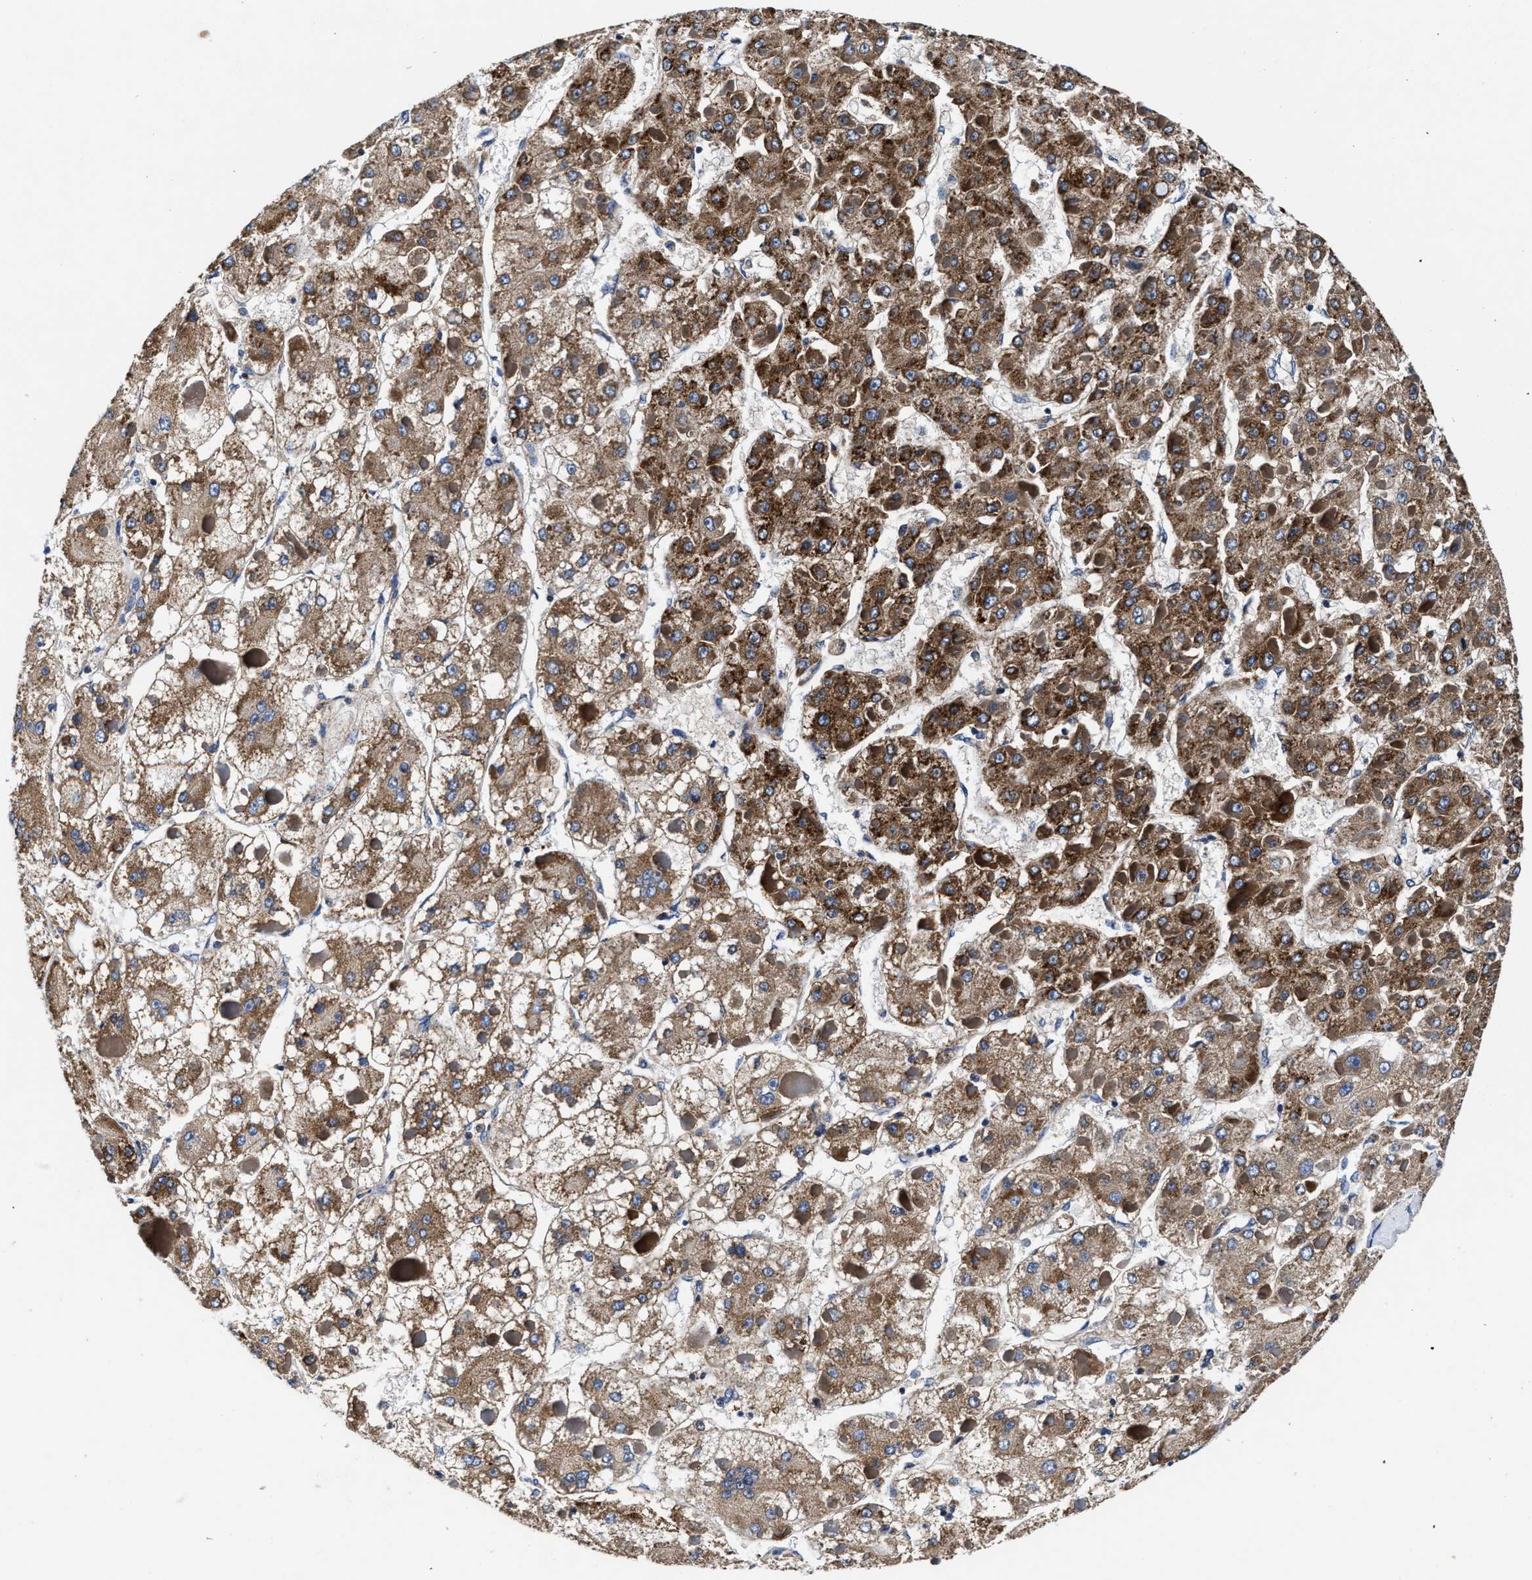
{"staining": {"intensity": "strong", "quantity": ">75%", "location": "cytoplasmic/membranous"}, "tissue": "liver cancer", "cell_type": "Tumor cells", "image_type": "cancer", "snomed": [{"axis": "morphology", "description": "Carcinoma, Hepatocellular, NOS"}, {"axis": "topography", "description": "Liver"}], "caption": "Liver hepatocellular carcinoma tissue demonstrates strong cytoplasmic/membranous expression in about >75% of tumor cells, visualized by immunohistochemistry.", "gene": "PHLPP1", "patient": {"sex": "female", "age": 73}}